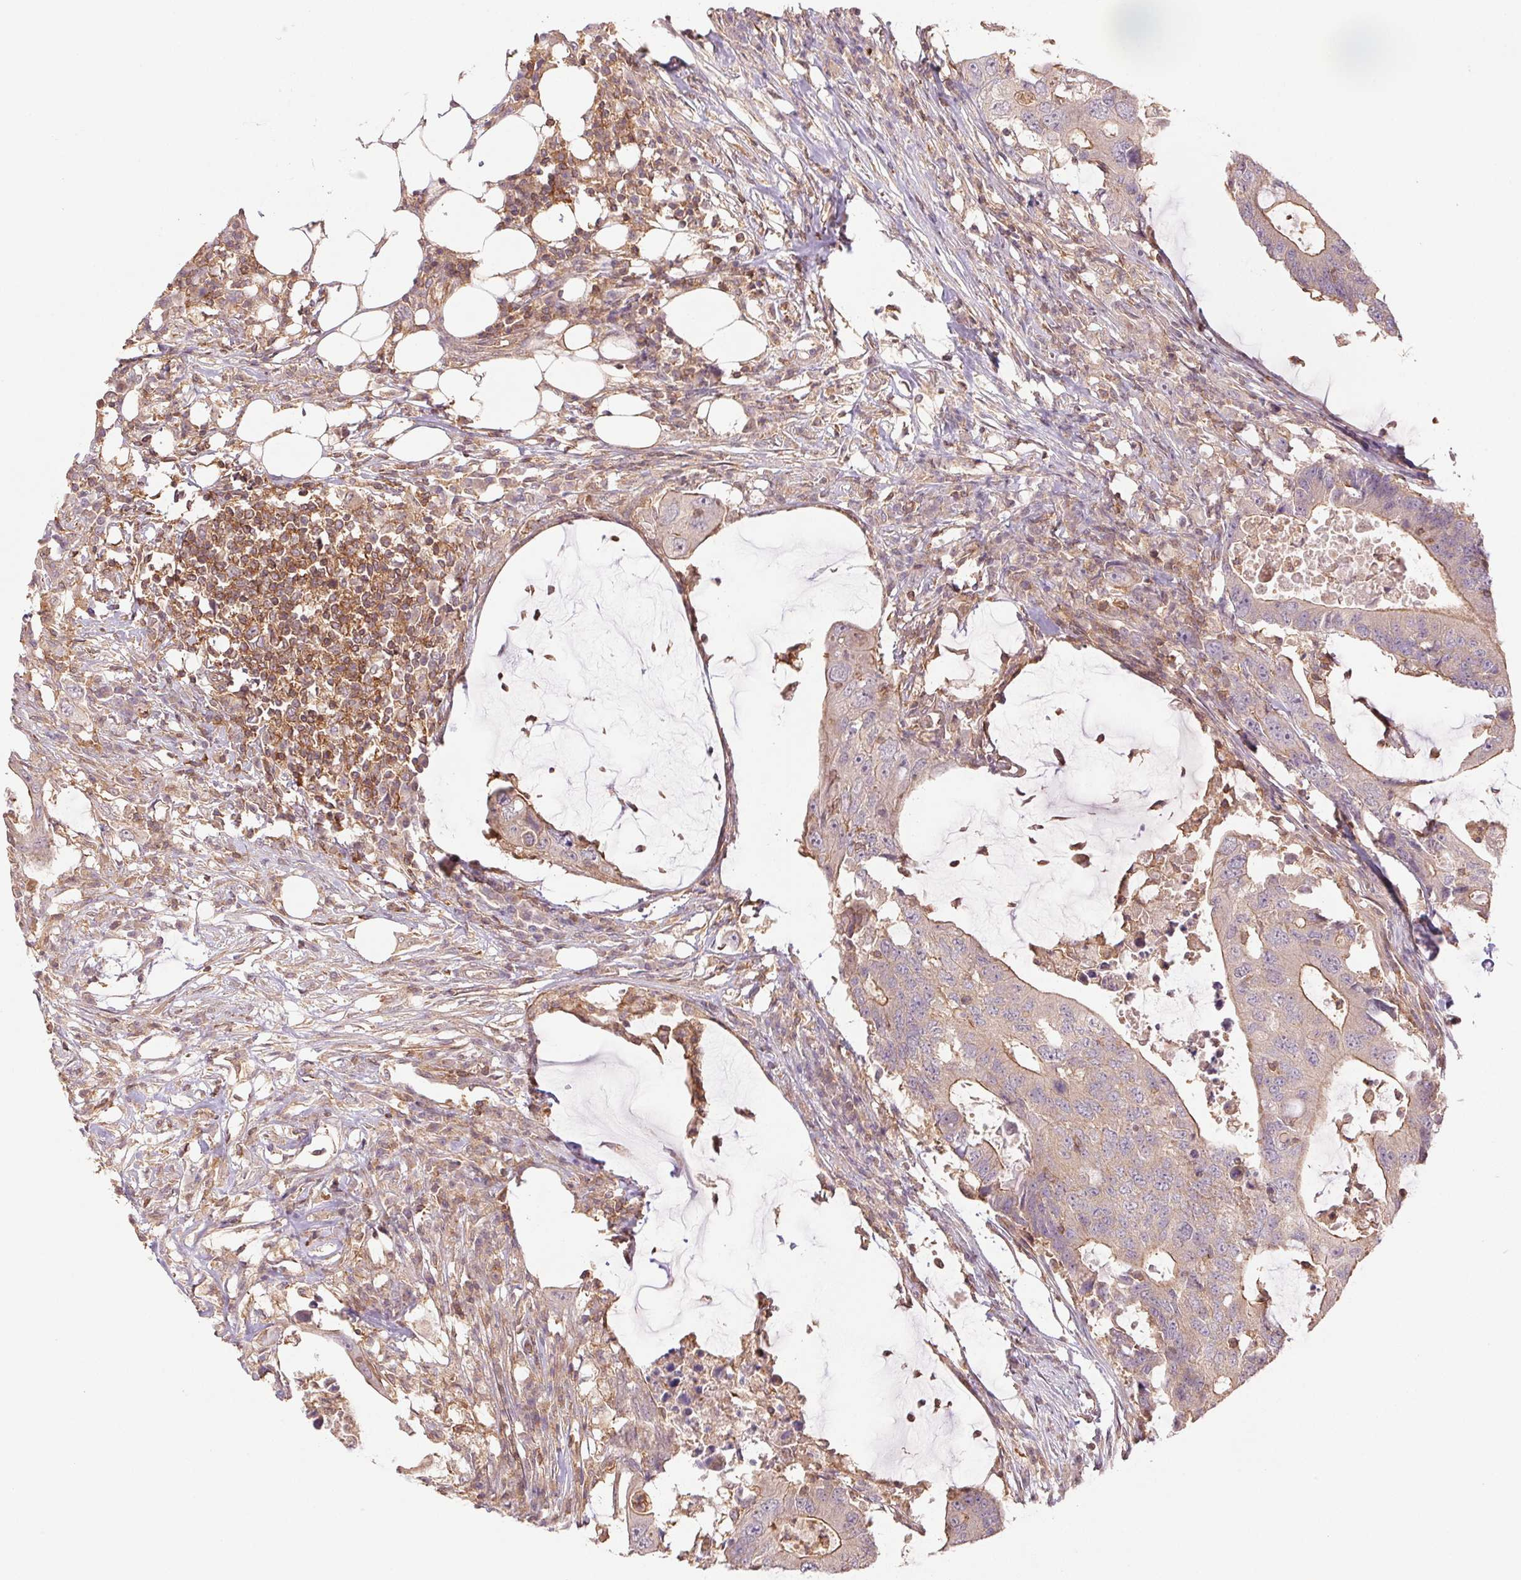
{"staining": {"intensity": "weak", "quantity": ">75%", "location": "cytoplasmic/membranous"}, "tissue": "colorectal cancer", "cell_type": "Tumor cells", "image_type": "cancer", "snomed": [{"axis": "morphology", "description": "Adenocarcinoma, NOS"}, {"axis": "topography", "description": "Colon"}], "caption": "Colorectal cancer was stained to show a protein in brown. There is low levels of weak cytoplasmic/membranous positivity in approximately >75% of tumor cells.", "gene": "TUBA3D", "patient": {"sex": "male", "age": 71}}